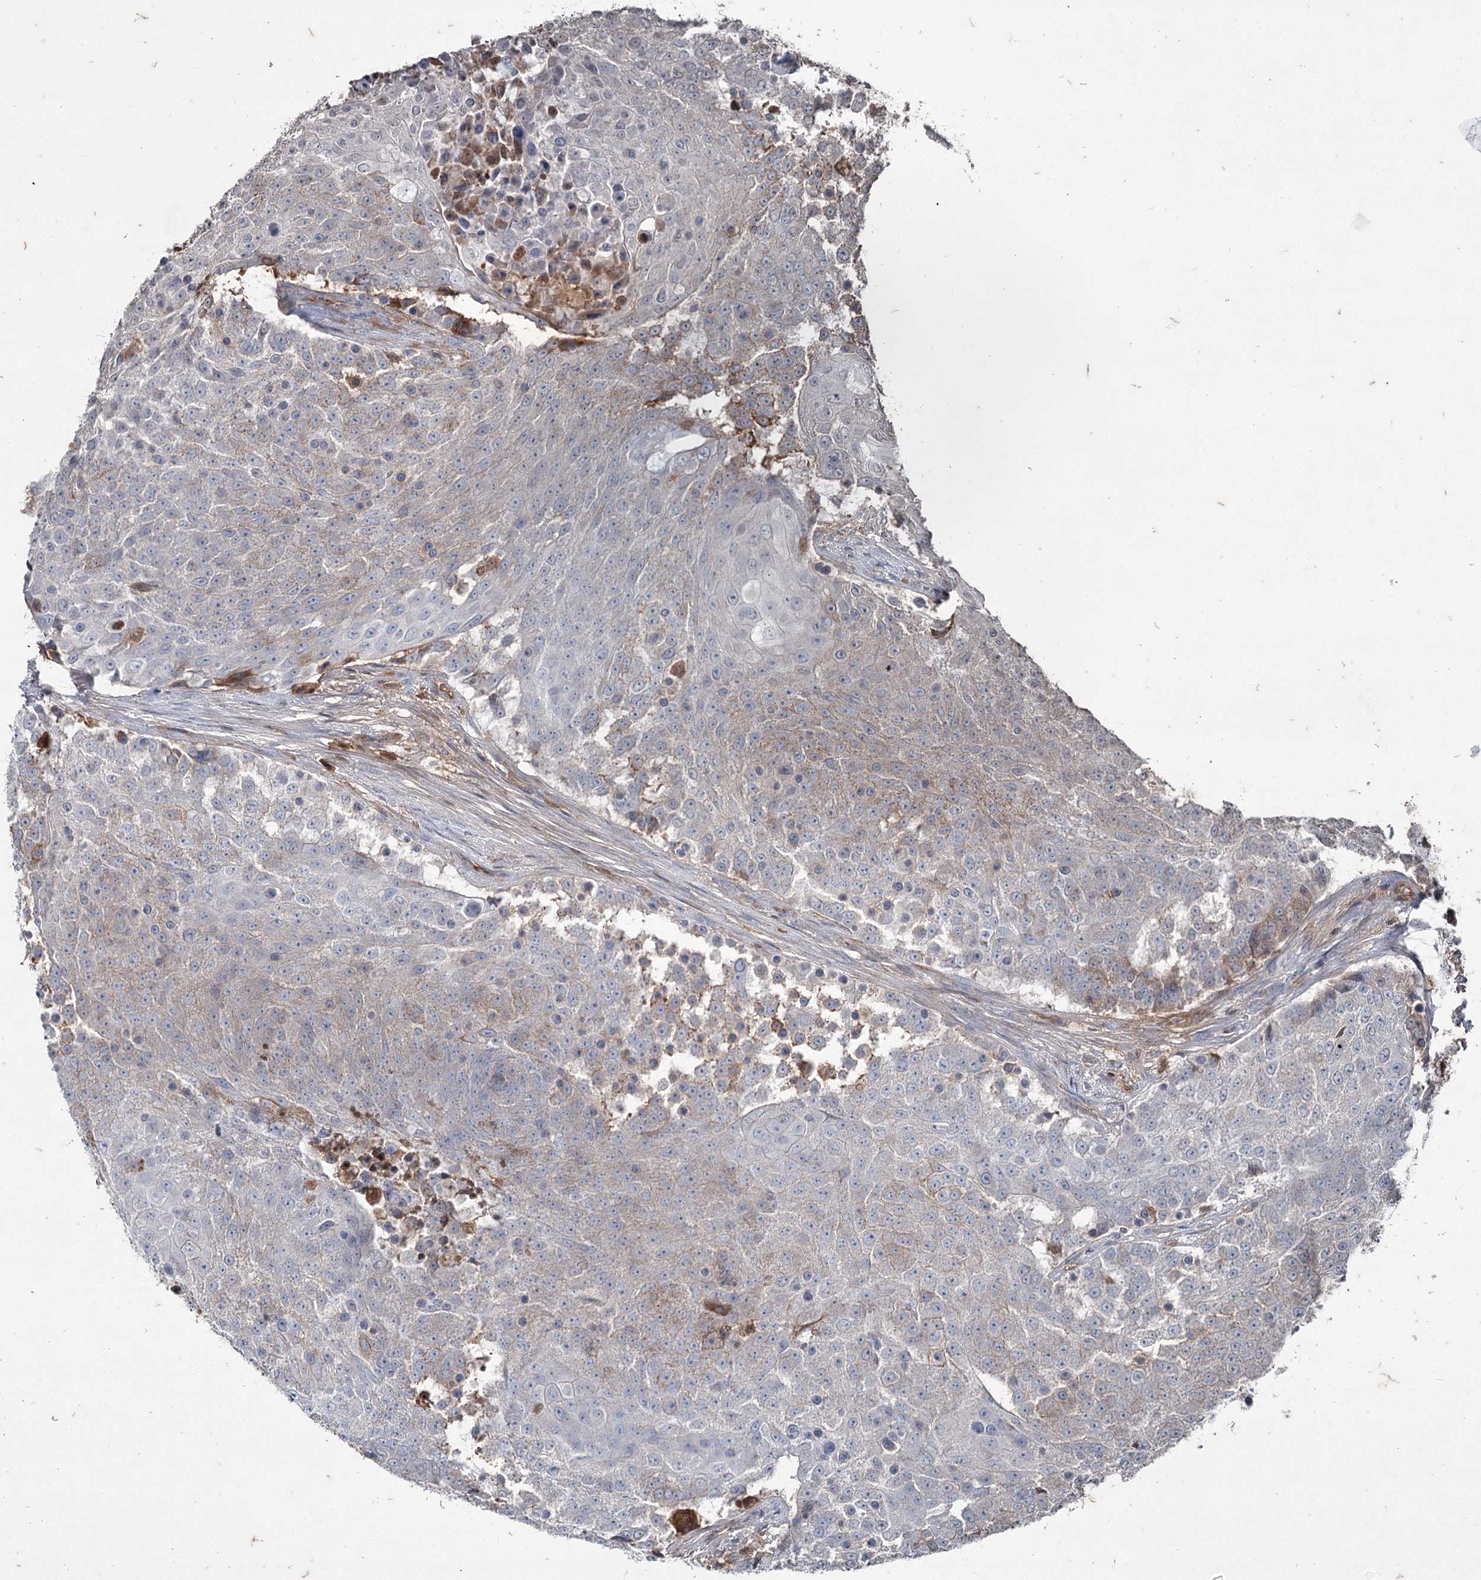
{"staining": {"intensity": "weak", "quantity": "<25%", "location": "cytoplasmic/membranous"}, "tissue": "urothelial cancer", "cell_type": "Tumor cells", "image_type": "cancer", "snomed": [{"axis": "morphology", "description": "Urothelial carcinoma, High grade"}, {"axis": "topography", "description": "Urinary bladder"}], "caption": "Urothelial cancer was stained to show a protein in brown. There is no significant positivity in tumor cells.", "gene": "PGLYRP2", "patient": {"sex": "female", "age": 63}}